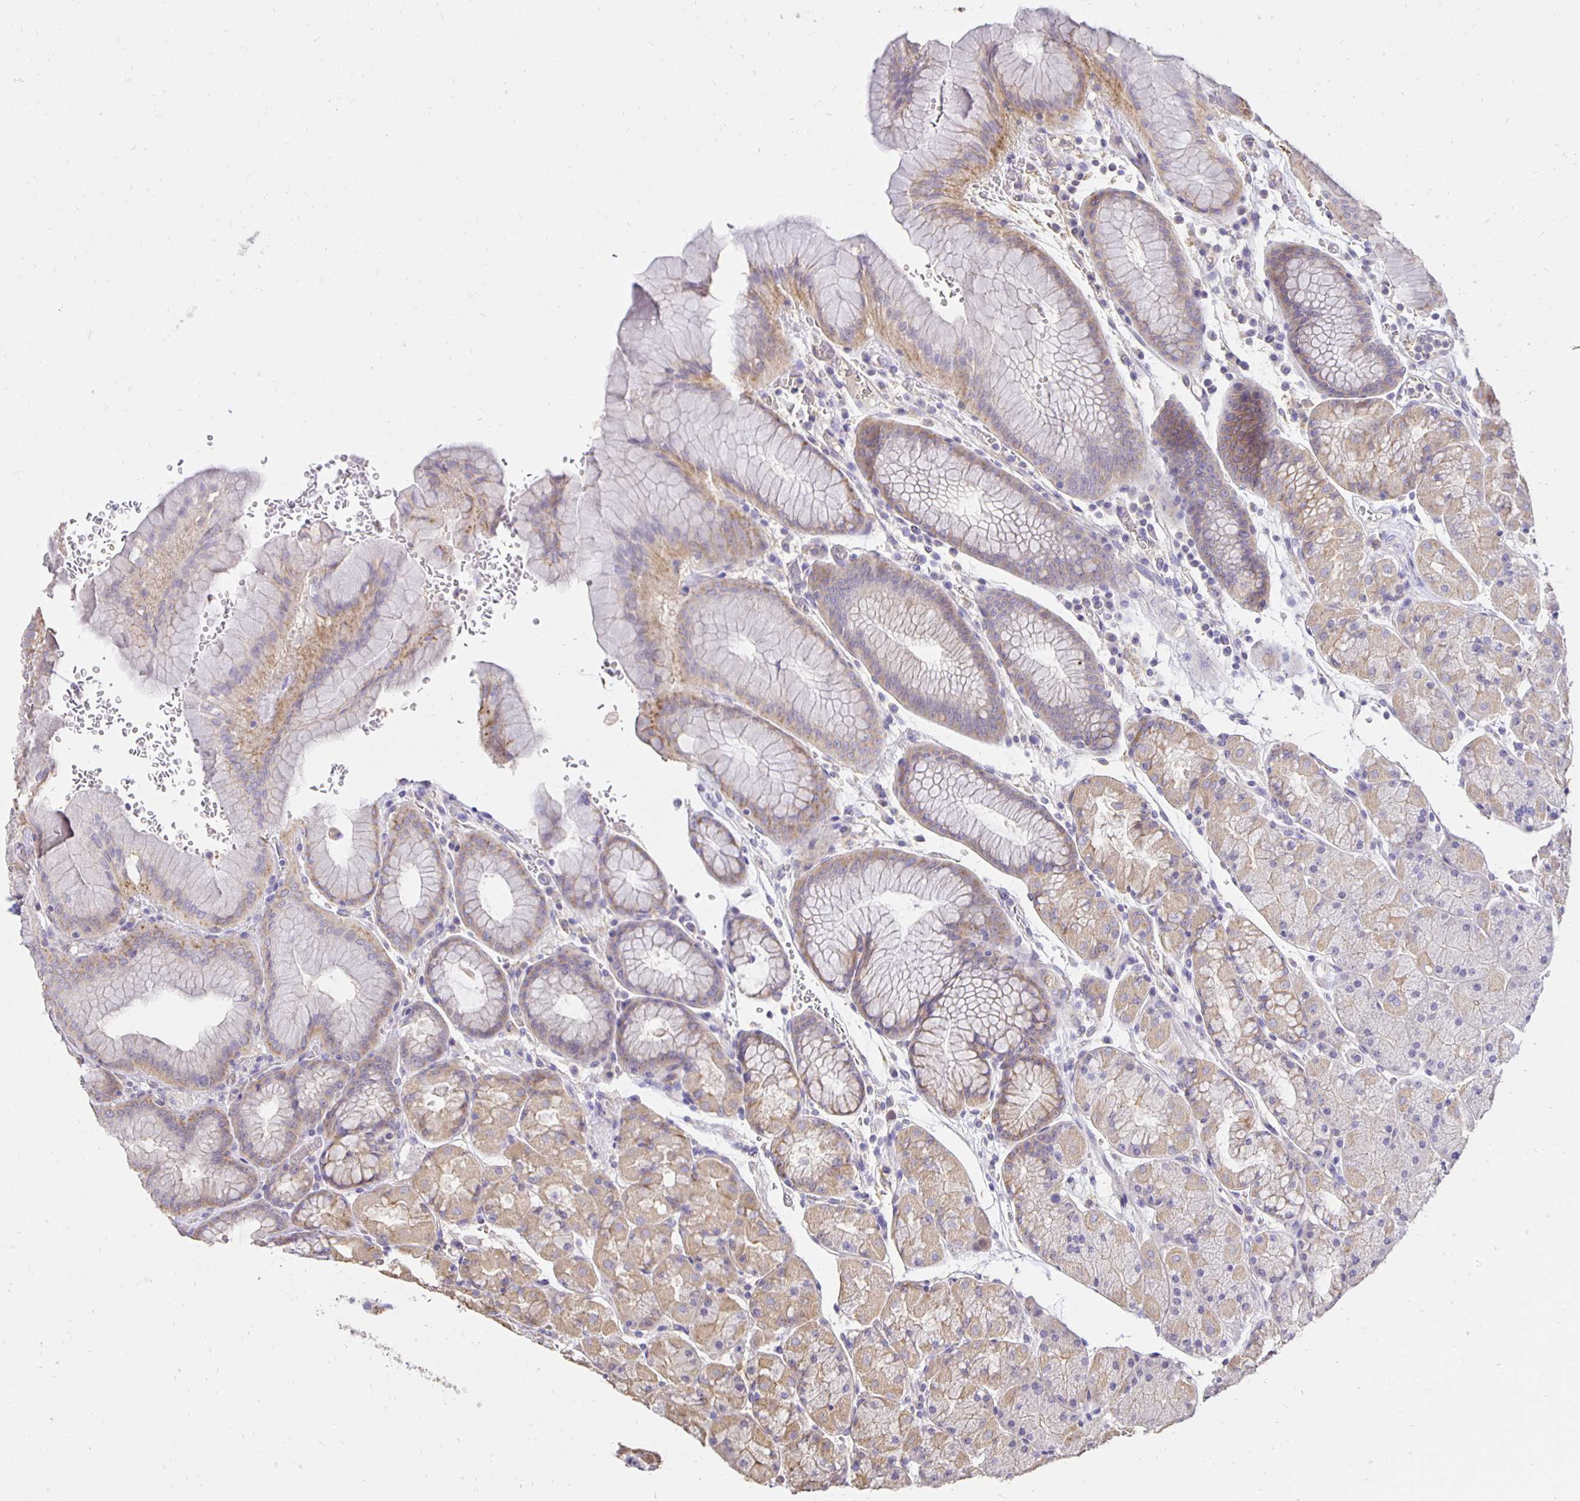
{"staining": {"intensity": "moderate", "quantity": "25%-75%", "location": "cytoplasmic/membranous"}, "tissue": "stomach", "cell_type": "Glandular cells", "image_type": "normal", "snomed": [{"axis": "morphology", "description": "Normal tissue, NOS"}, {"axis": "topography", "description": "Stomach, upper"}, {"axis": "topography", "description": "Stomach"}], "caption": "Immunohistochemical staining of normal human stomach demonstrates medium levels of moderate cytoplasmic/membranous expression in approximately 25%-75% of glandular cells. (brown staining indicates protein expression, while blue staining denotes nuclei).", "gene": "PNPLA3", "patient": {"sex": "male", "age": 76}}